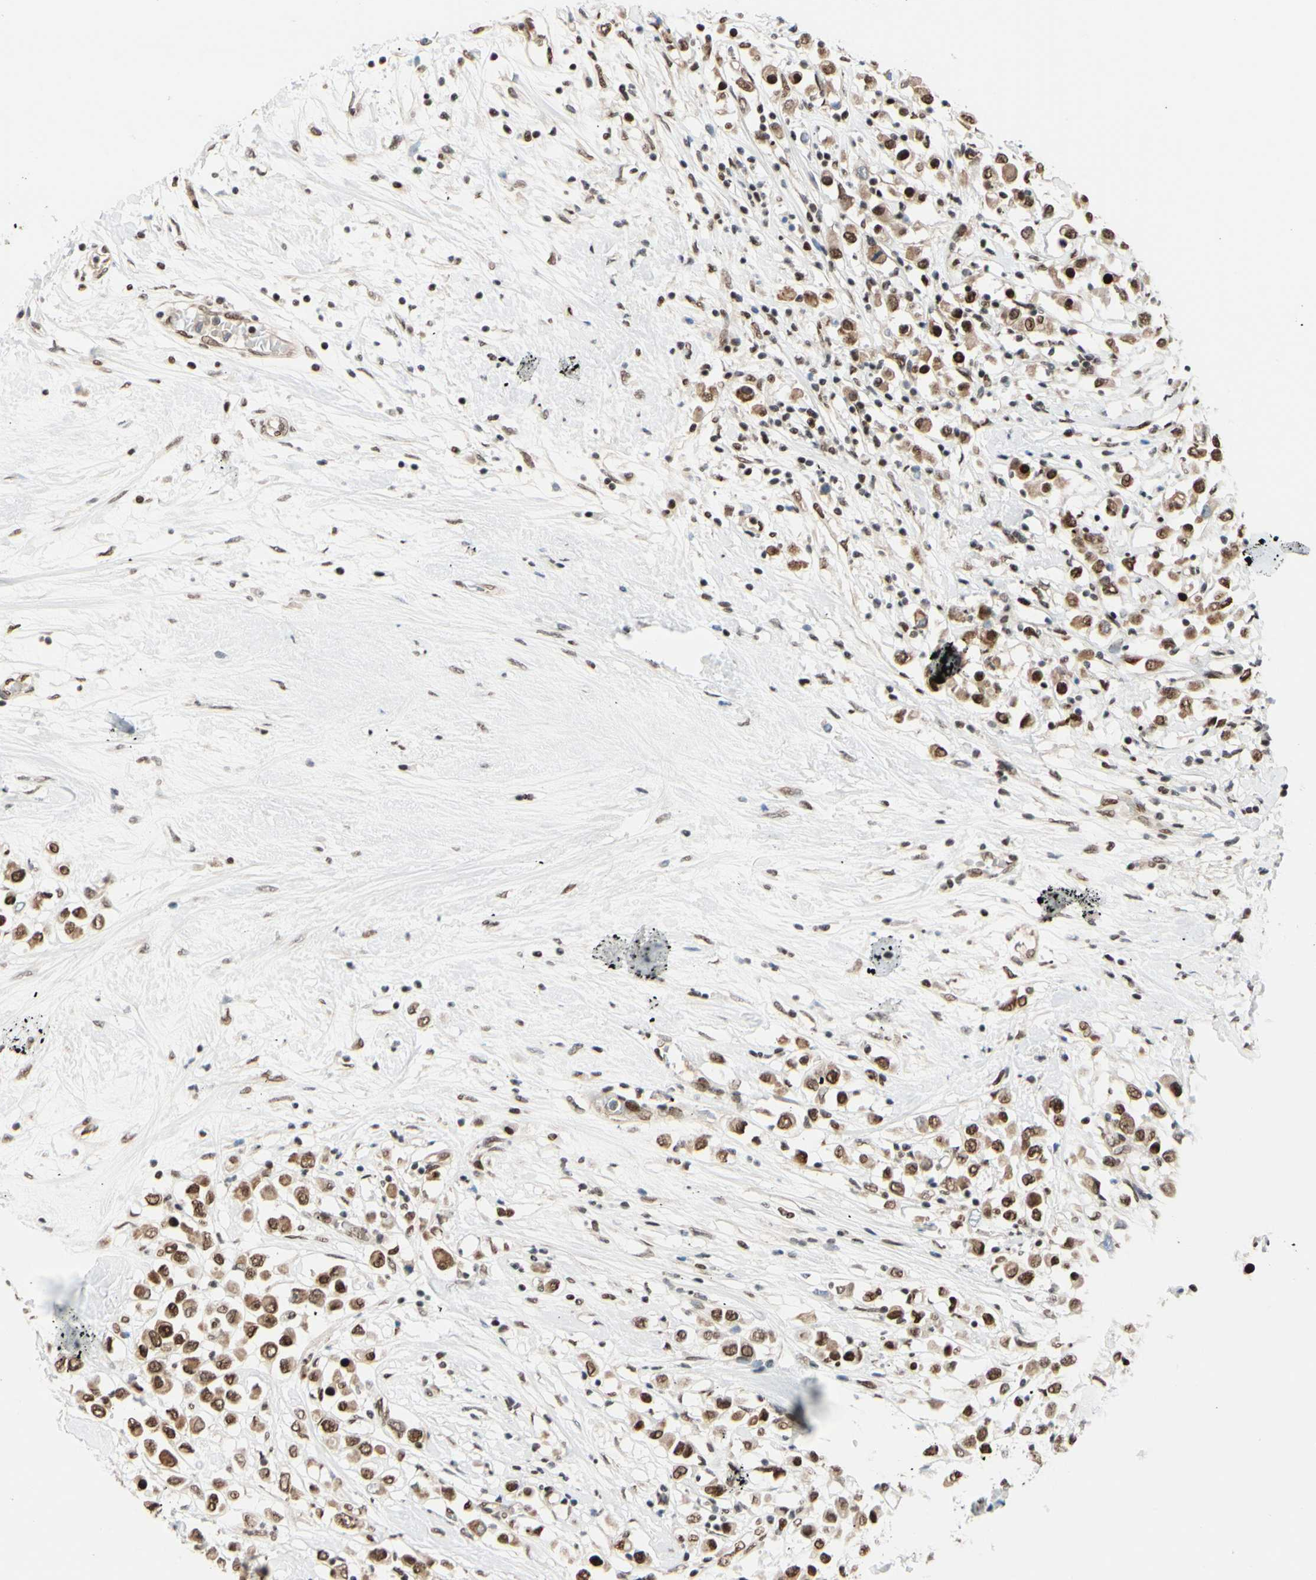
{"staining": {"intensity": "moderate", "quantity": ">75%", "location": "cytoplasmic/membranous,nuclear"}, "tissue": "breast cancer", "cell_type": "Tumor cells", "image_type": "cancer", "snomed": [{"axis": "morphology", "description": "Duct carcinoma"}, {"axis": "topography", "description": "Breast"}], "caption": "Tumor cells exhibit medium levels of moderate cytoplasmic/membranous and nuclear positivity in about >75% of cells in human breast cancer (intraductal carcinoma). (DAB (3,3'-diaminobenzidine) IHC, brown staining for protein, blue staining for nuclei).", "gene": "SUFU", "patient": {"sex": "female", "age": 61}}